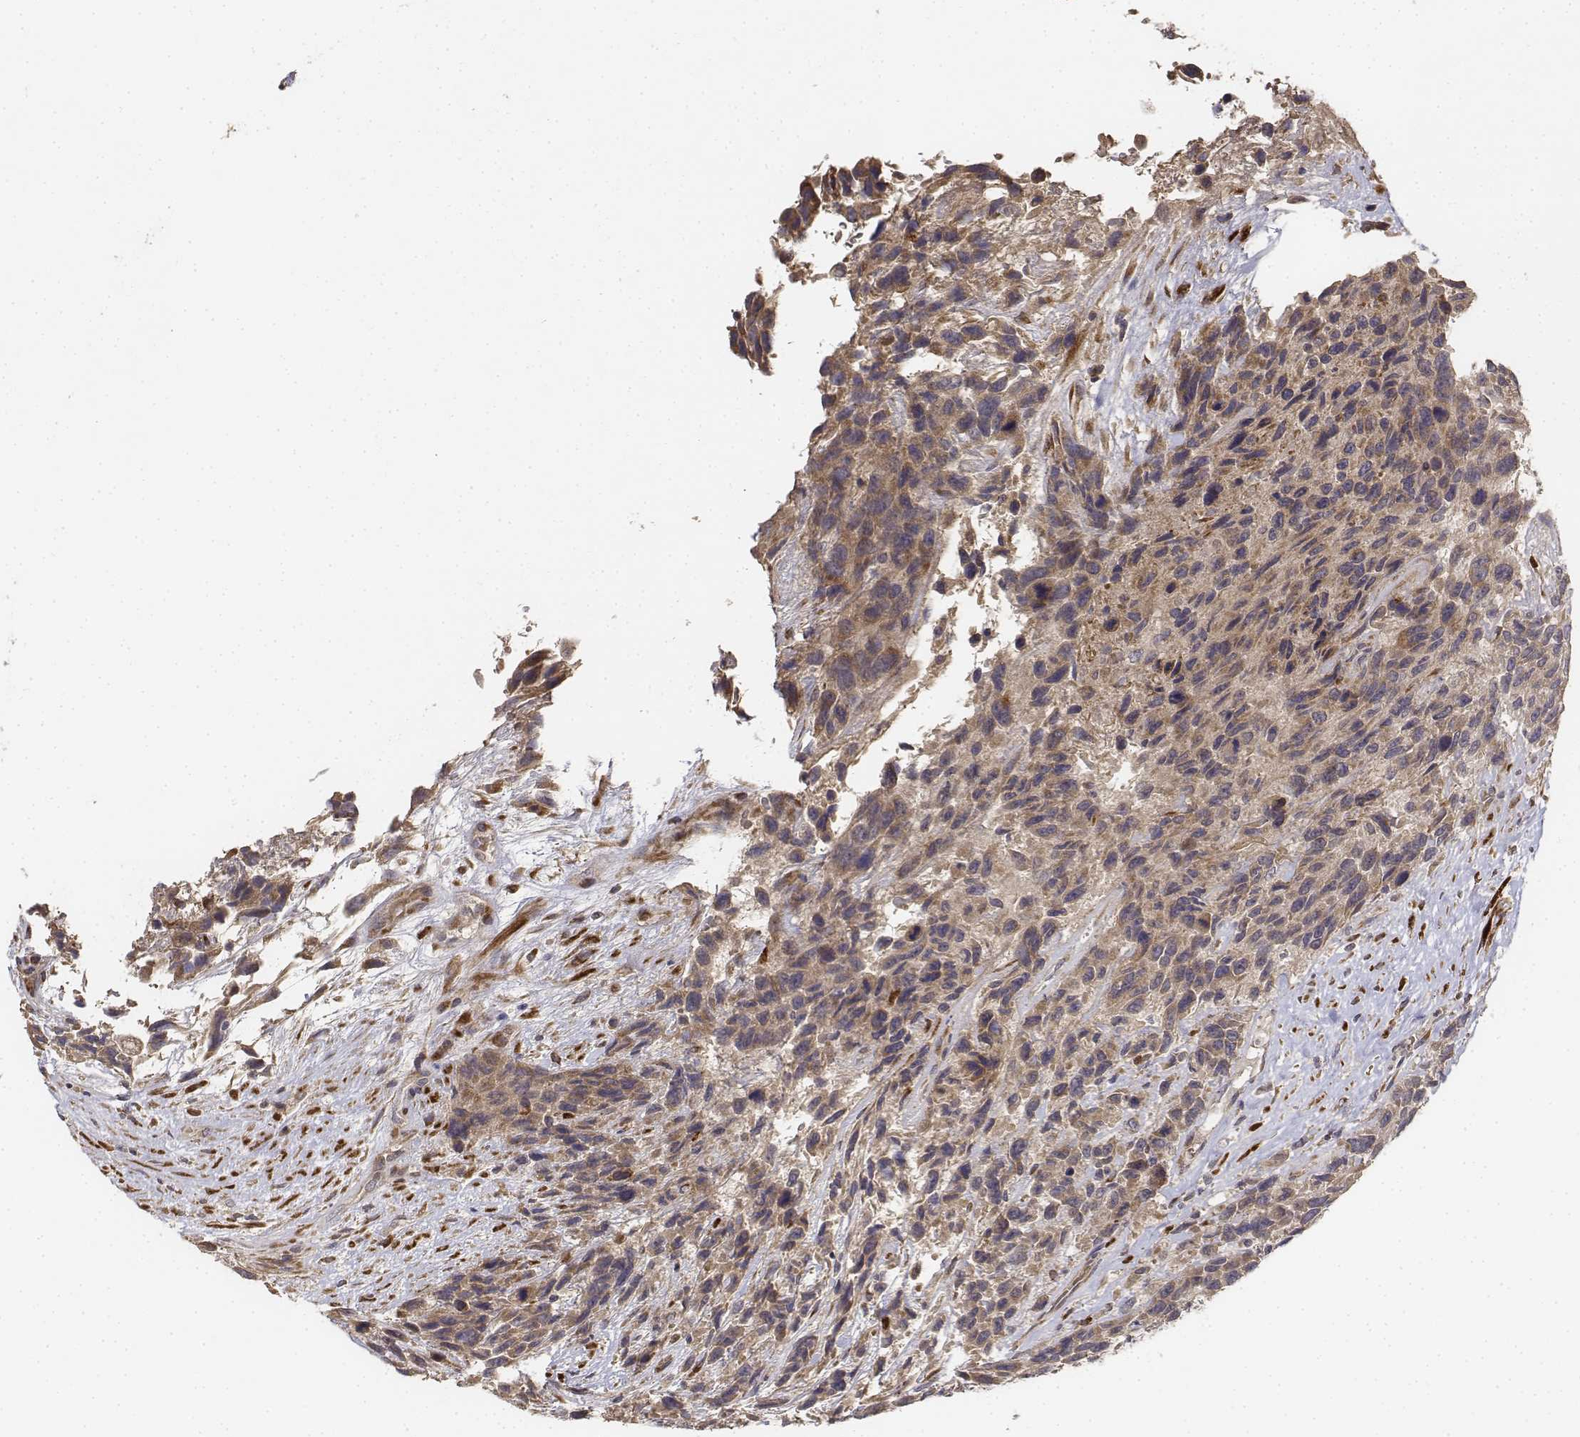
{"staining": {"intensity": "moderate", "quantity": ">75%", "location": "cytoplasmic/membranous"}, "tissue": "urothelial cancer", "cell_type": "Tumor cells", "image_type": "cancer", "snomed": [{"axis": "morphology", "description": "Urothelial carcinoma, High grade"}, {"axis": "topography", "description": "Urinary bladder"}], "caption": "A brown stain shows moderate cytoplasmic/membranous staining of a protein in human urothelial cancer tumor cells.", "gene": "FBXO21", "patient": {"sex": "female", "age": 70}}